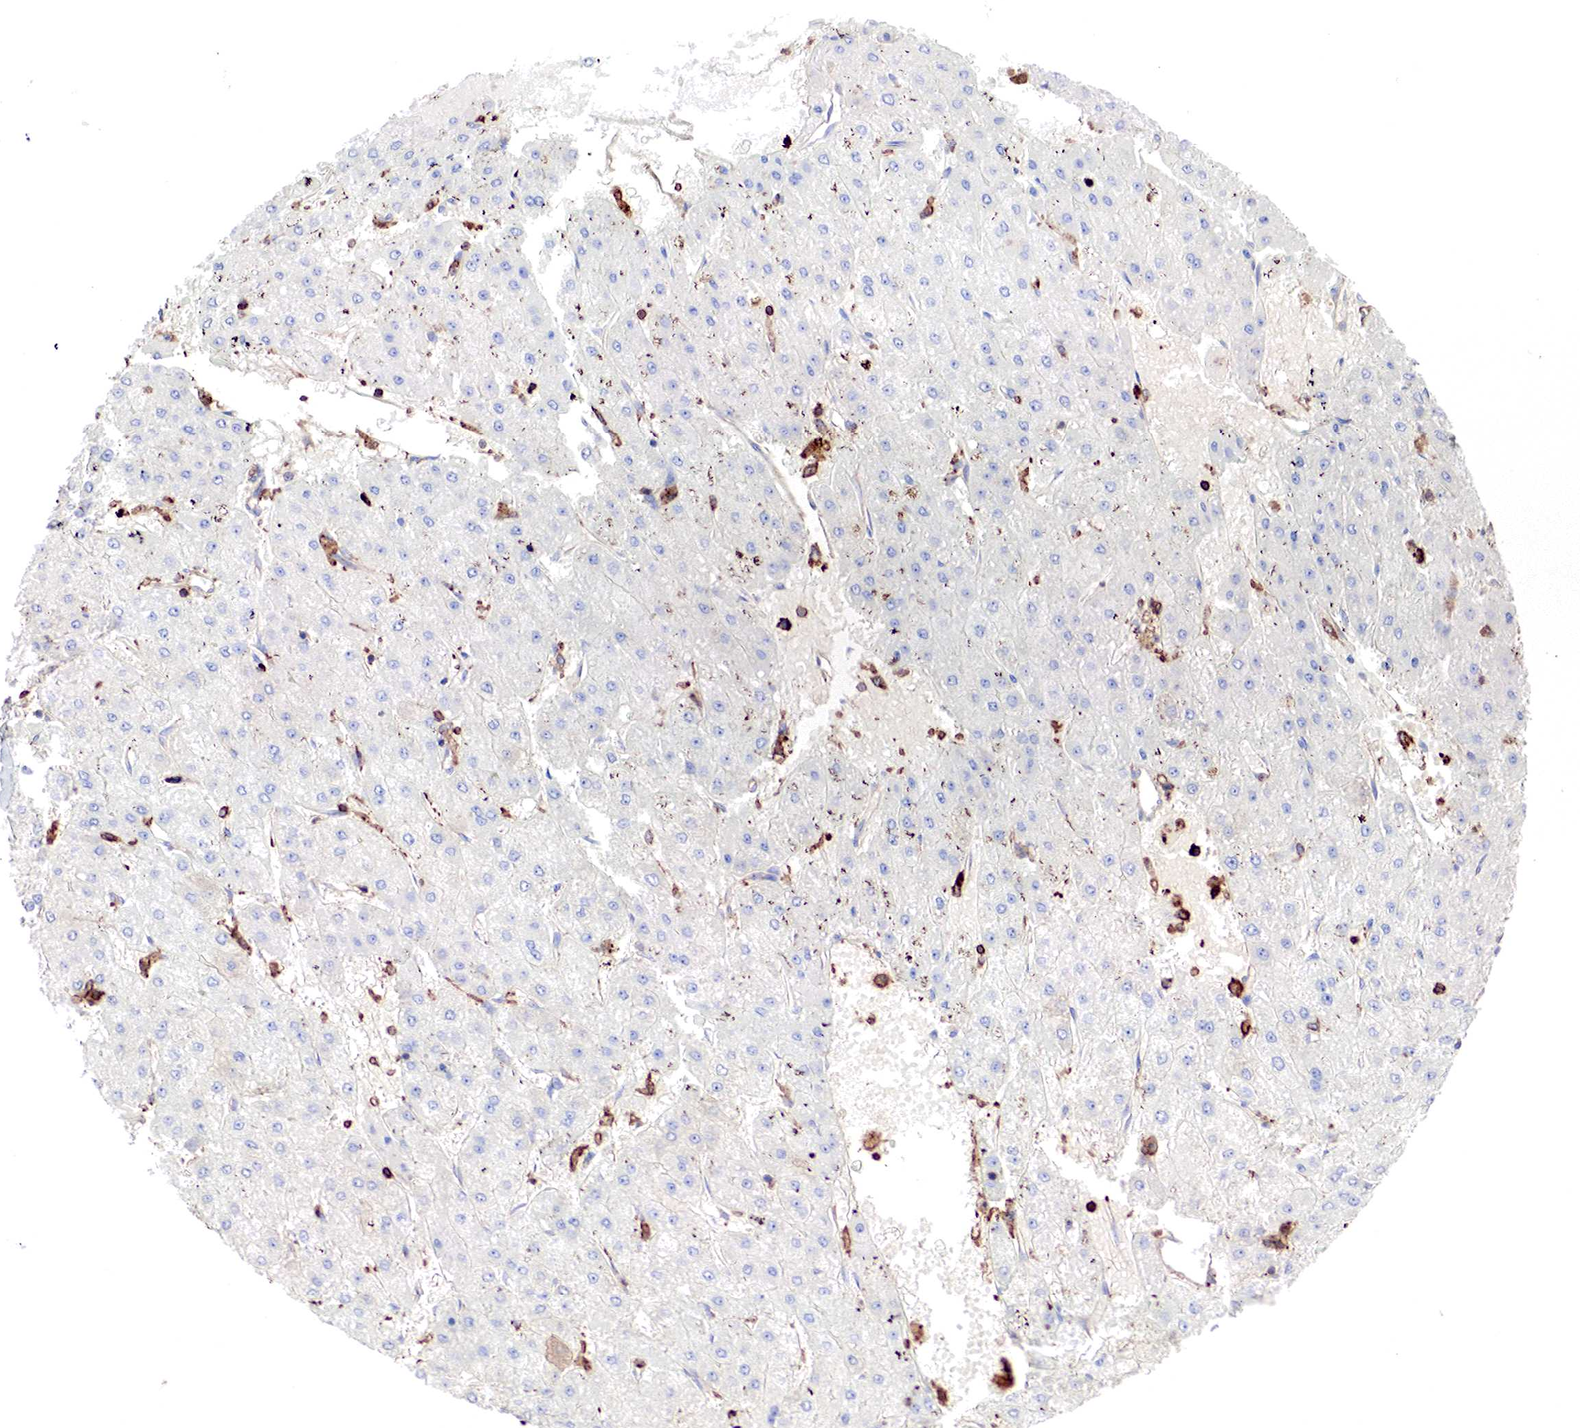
{"staining": {"intensity": "weak", "quantity": "<25%", "location": "cytoplasmic/membranous"}, "tissue": "liver cancer", "cell_type": "Tumor cells", "image_type": "cancer", "snomed": [{"axis": "morphology", "description": "Carcinoma, Hepatocellular, NOS"}, {"axis": "topography", "description": "Liver"}], "caption": "The photomicrograph exhibits no significant expression in tumor cells of hepatocellular carcinoma (liver).", "gene": "G6PD", "patient": {"sex": "female", "age": 52}}